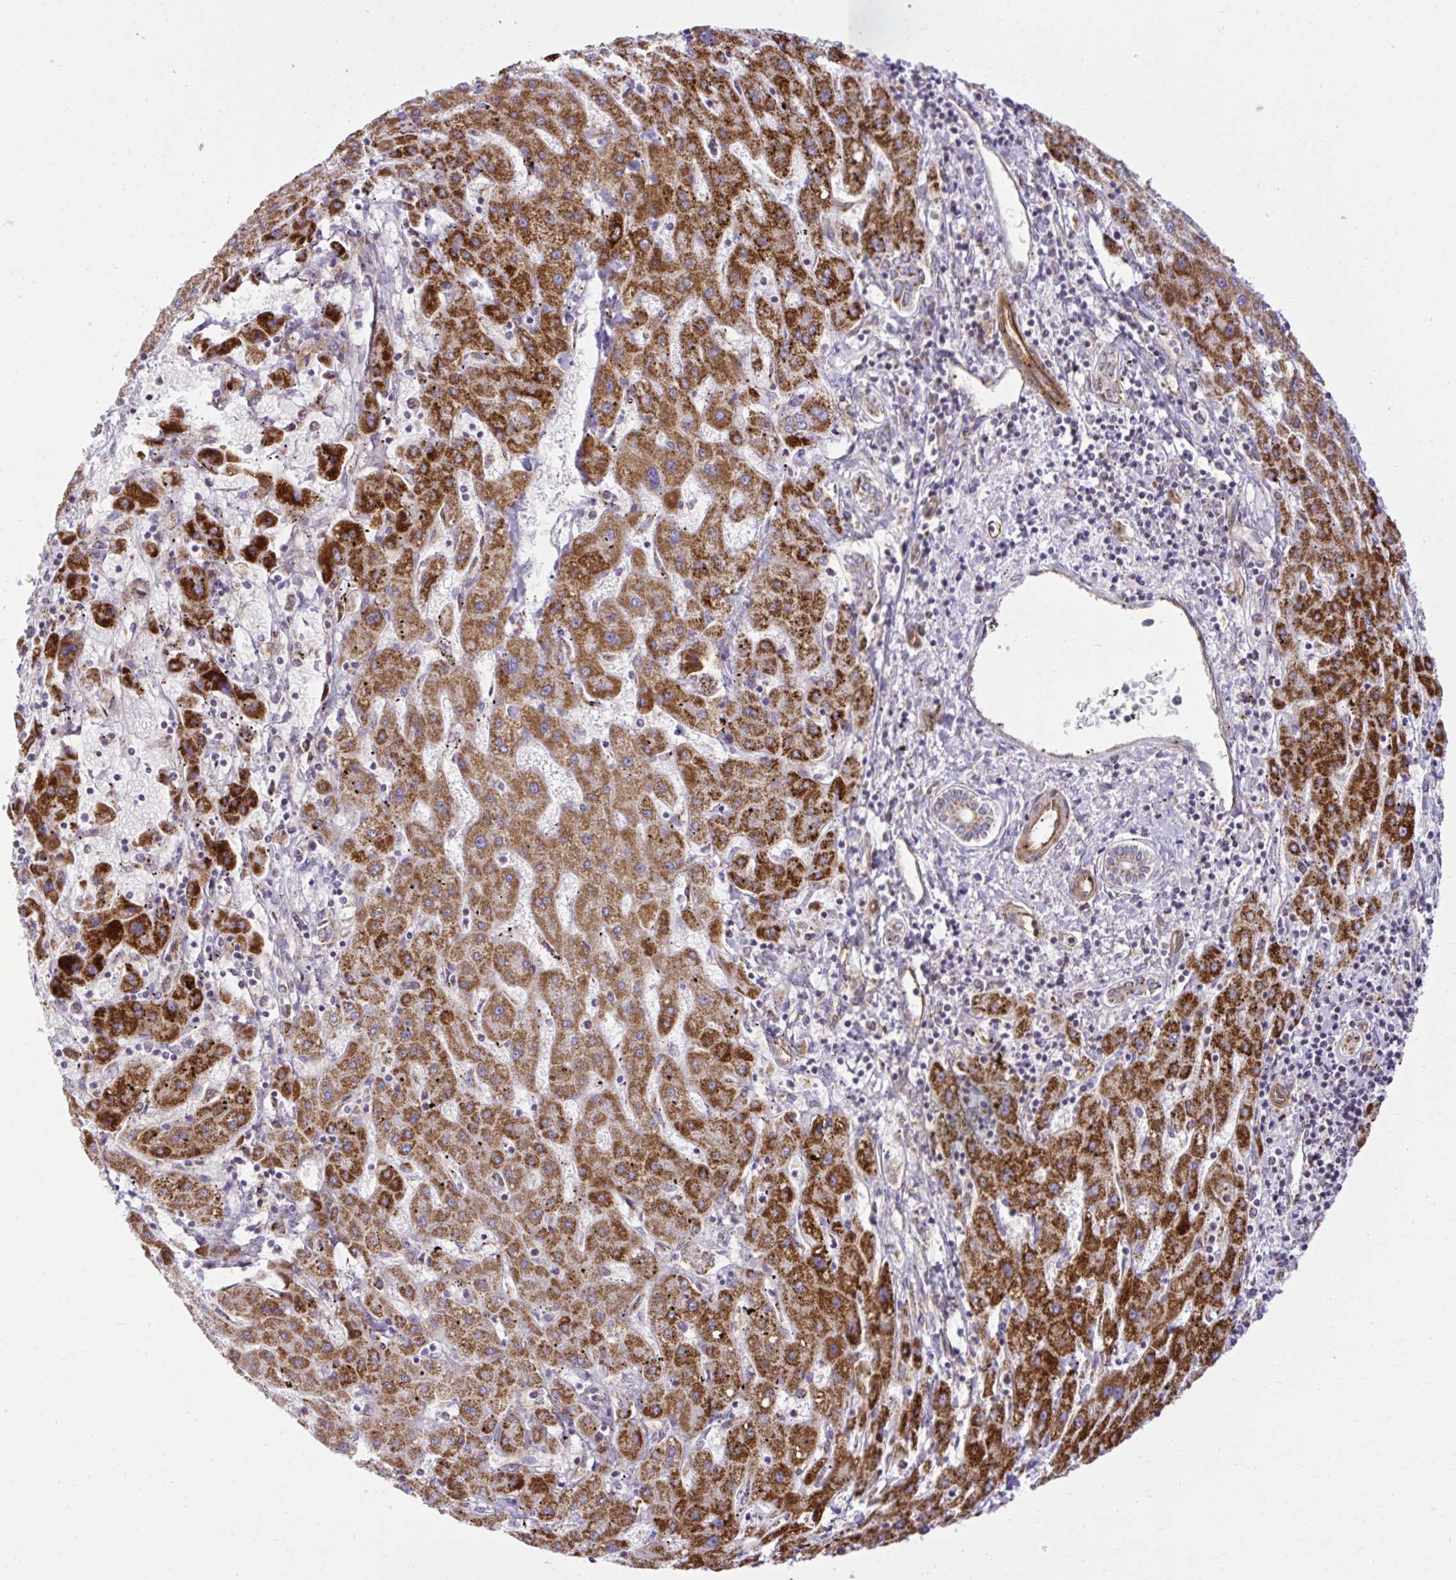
{"staining": {"intensity": "strong", "quantity": ">75%", "location": "cytoplasmic/membranous"}, "tissue": "liver cancer", "cell_type": "Tumor cells", "image_type": "cancer", "snomed": [{"axis": "morphology", "description": "Carcinoma, Hepatocellular, NOS"}, {"axis": "topography", "description": "Liver"}], "caption": "Strong cytoplasmic/membranous positivity for a protein is present in approximately >75% of tumor cells of liver cancer (hepatocellular carcinoma) using IHC.", "gene": "LIMS1", "patient": {"sex": "male", "age": 72}}